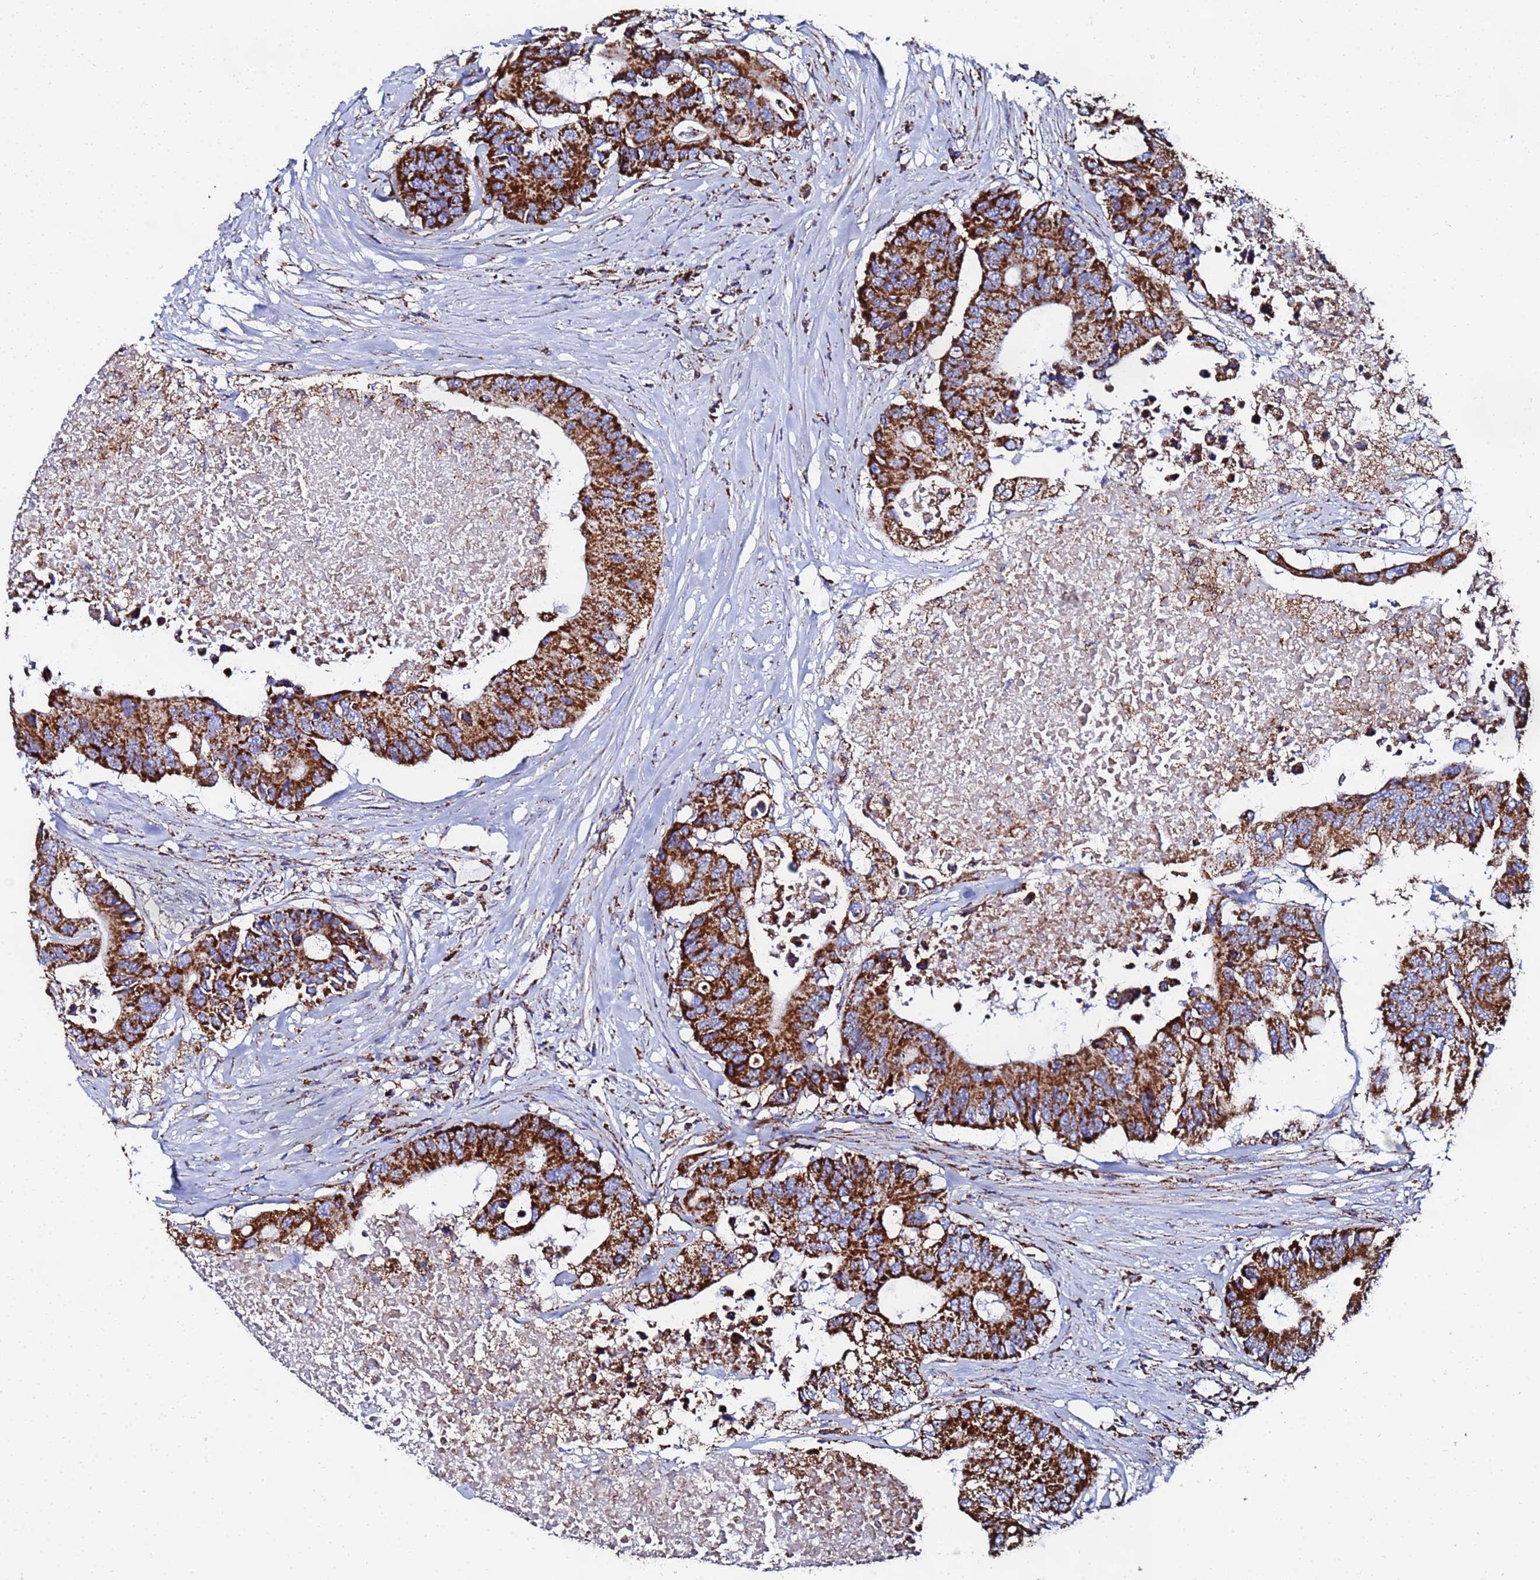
{"staining": {"intensity": "strong", "quantity": ">75%", "location": "cytoplasmic/membranous"}, "tissue": "colorectal cancer", "cell_type": "Tumor cells", "image_type": "cancer", "snomed": [{"axis": "morphology", "description": "Adenocarcinoma, NOS"}, {"axis": "topography", "description": "Colon"}], "caption": "DAB immunohistochemical staining of human colorectal cancer reveals strong cytoplasmic/membranous protein positivity in approximately >75% of tumor cells.", "gene": "GLUD1", "patient": {"sex": "male", "age": 71}}